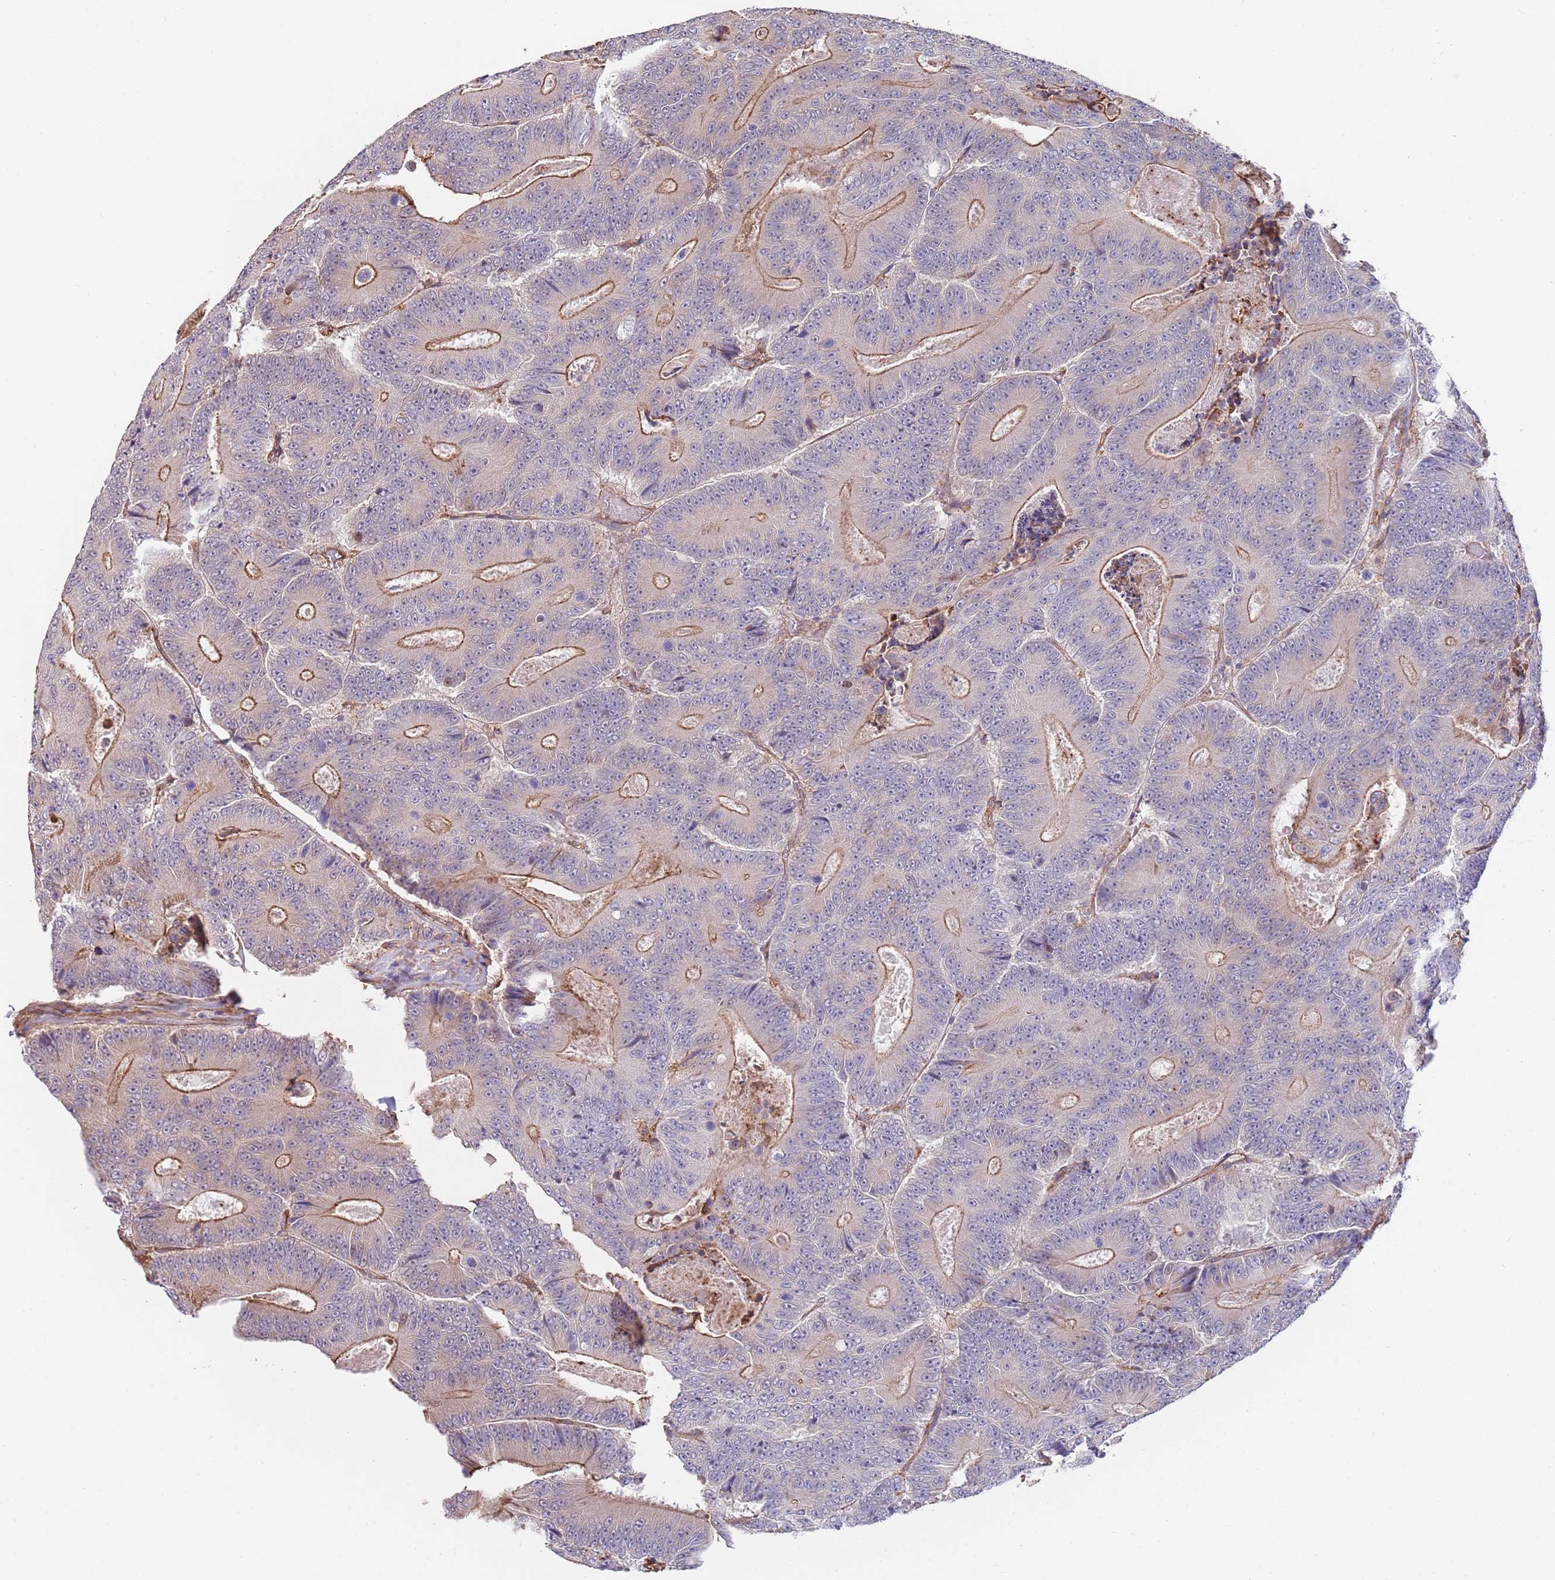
{"staining": {"intensity": "moderate", "quantity": "<25%", "location": "cytoplasmic/membranous"}, "tissue": "colorectal cancer", "cell_type": "Tumor cells", "image_type": "cancer", "snomed": [{"axis": "morphology", "description": "Adenocarcinoma, NOS"}, {"axis": "topography", "description": "Colon"}], "caption": "High-power microscopy captured an immunohistochemistry (IHC) image of colorectal adenocarcinoma, revealing moderate cytoplasmic/membranous positivity in approximately <25% of tumor cells.", "gene": "BPNT1", "patient": {"sex": "male", "age": 83}}